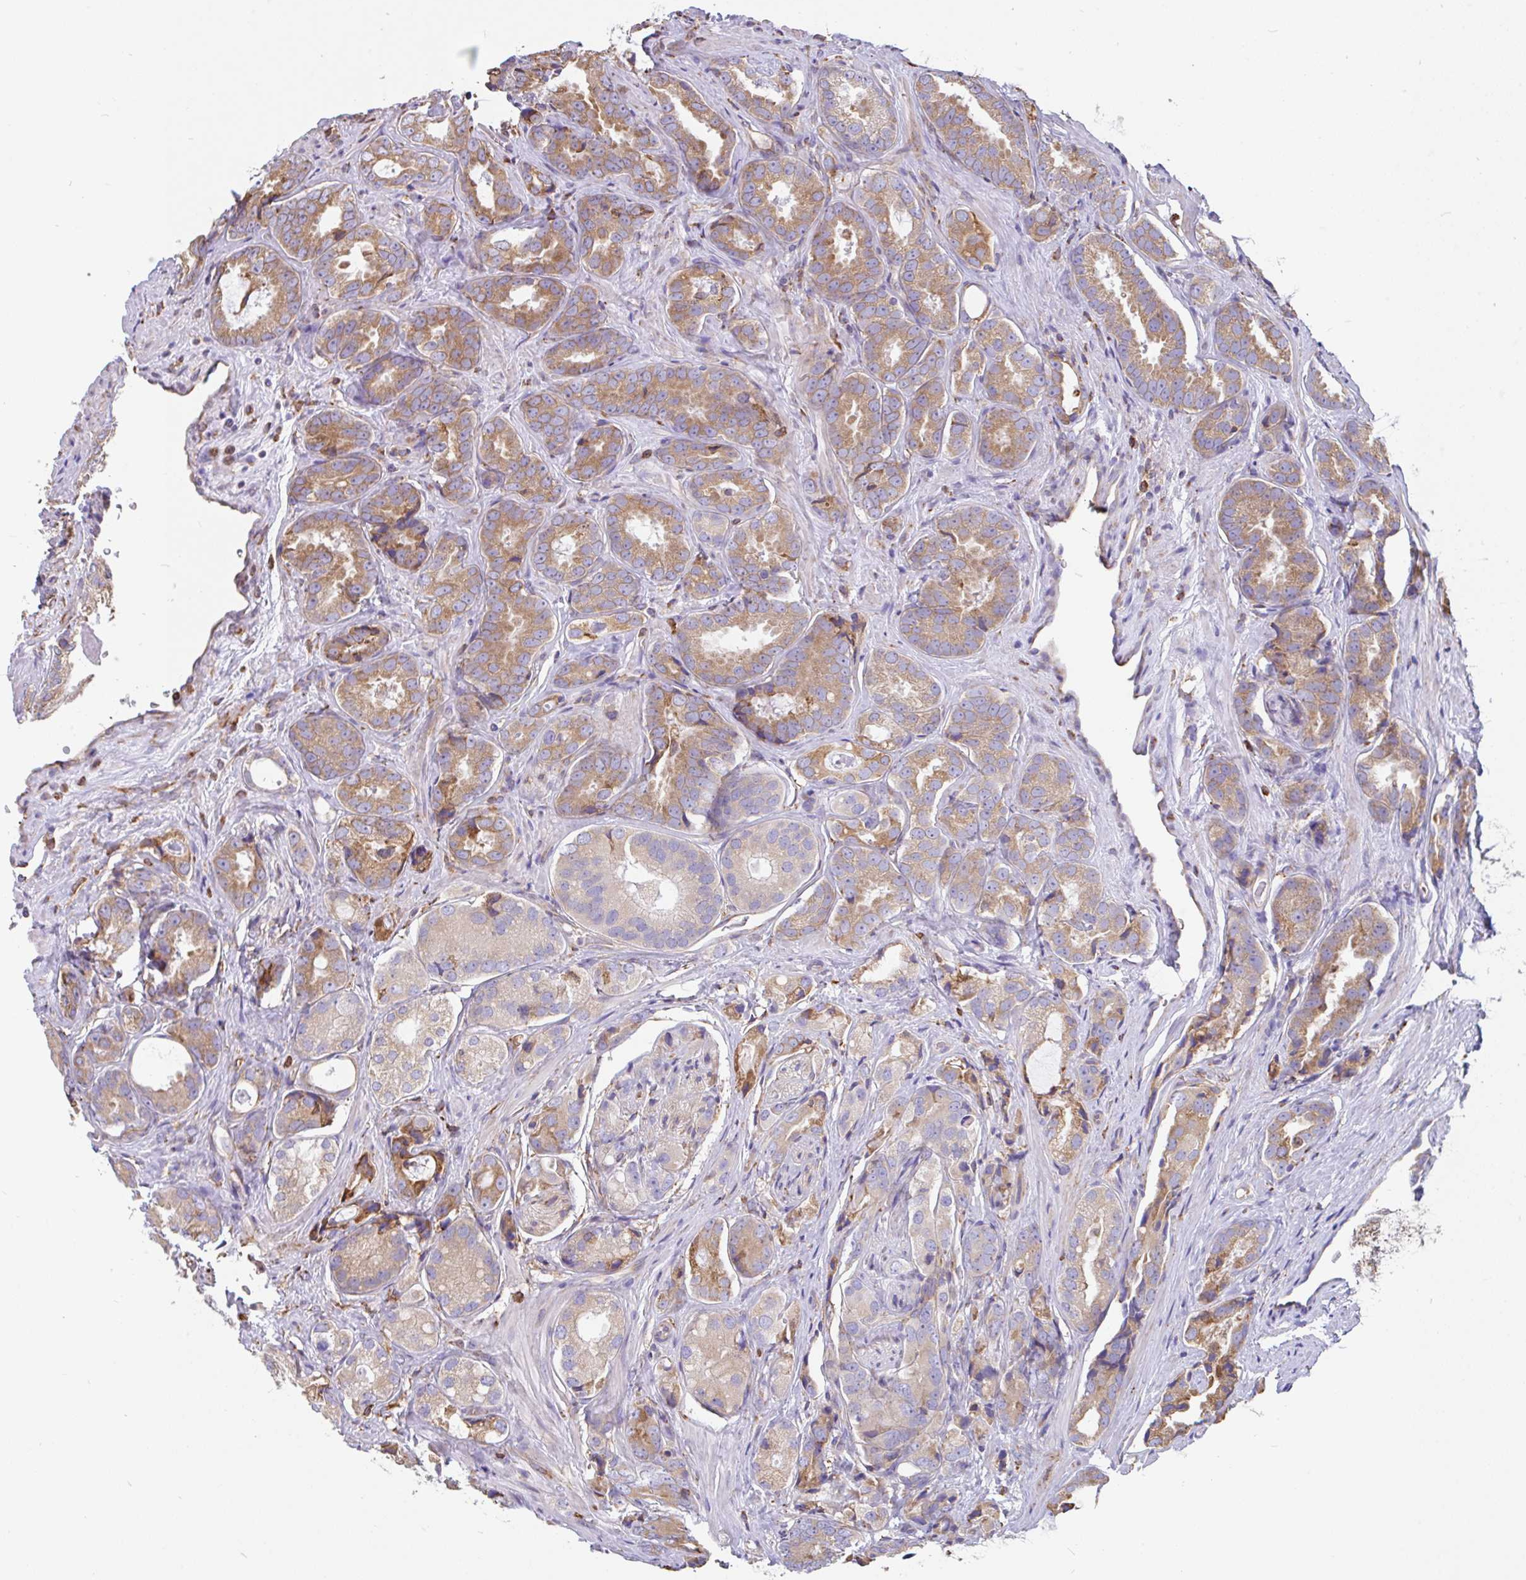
{"staining": {"intensity": "moderate", "quantity": ">75%", "location": "cytoplasmic/membranous"}, "tissue": "prostate cancer", "cell_type": "Tumor cells", "image_type": "cancer", "snomed": [{"axis": "morphology", "description": "Adenocarcinoma, High grade"}, {"axis": "topography", "description": "Prostate"}], "caption": "This is an image of IHC staining of prostate cancer (adenocarcinoma (high-grade)), which shows moderate expression in the cytoplasmic/membranous of tumor cells.", "gene": "EML5", "patient": {"sex": "male", "age": 71}}